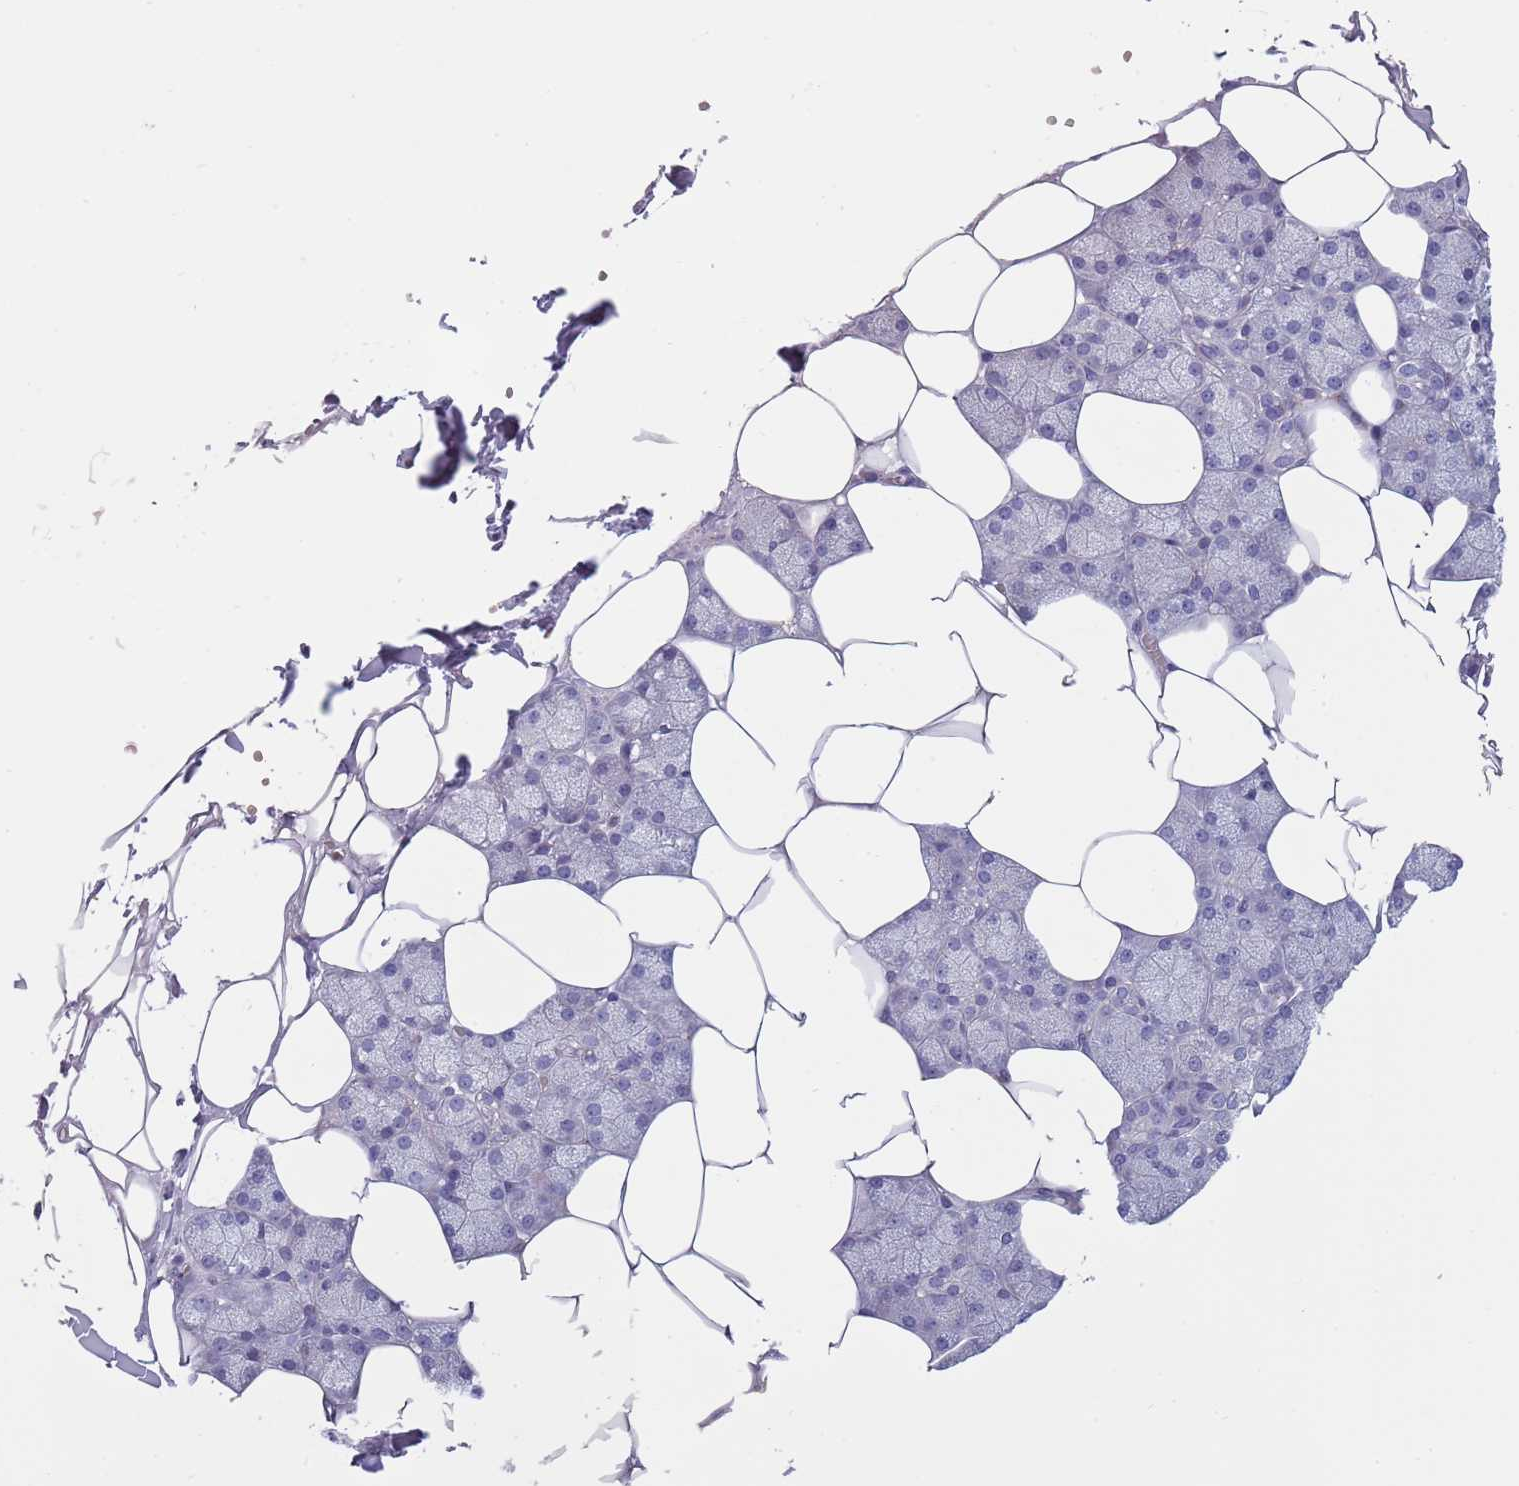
{"staining": {"intensity": "negative", "quantity": "none", "location": "none"}, "tissue": "salivary gland", "cell_type": "Glandular cells", "image_type": "normal", "snomed": [{"axis": "morphology", "description": "Normal tissue, NOS"}, {"axis": "topography", "description": "Salivary gland"}], "caption": "Immunohistochemistry image of unremarkable salivary gland: salivary gland stained with DAB displays no significant protein expression in glandular cells.", "gene": "MAN1C1", "patient": {"sex": "male", "age": 62}}